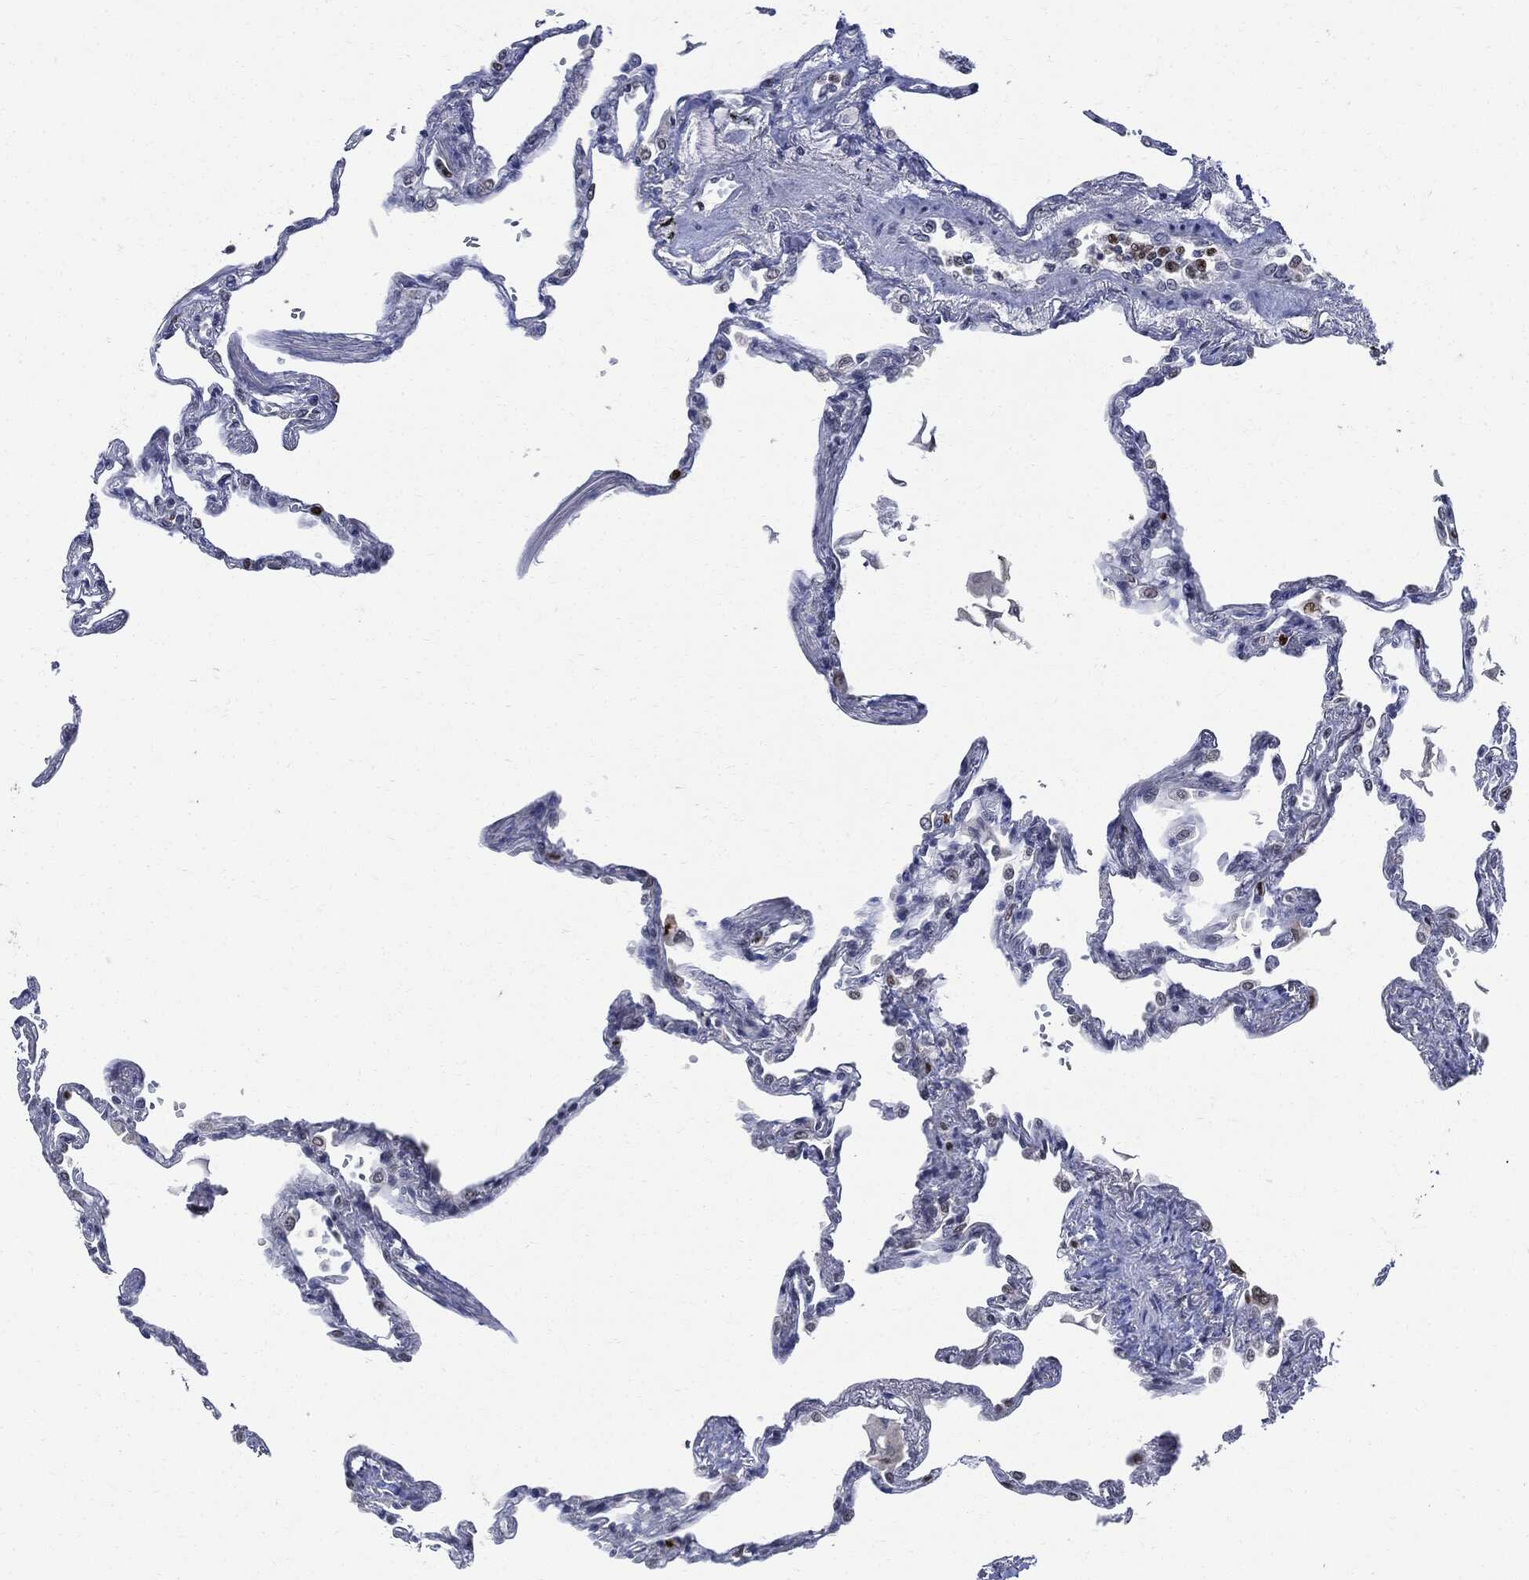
{"staining": {"intensity": "negative", "quantity": "none", "location": "none"}, "tissue": "lung", "cell_type": "Alveolar cells", "image_type": "normal", "snomed": [{"axis": "morphology", "description": "Normal tissue, NOS"}, {"axis": "topography", "description": "Lung"}], "caption": "Immunohistochemistry (IHC) histopathology image of benign lung: lung stained with DAB (3,3'-diaminobenzidine) exhibits no significant protein positivity in alveolar cells. (Brightfield microscopy of DAB (3,3'-diaminobenzidine) IHC at high magnification).", "gene": "PCNA", "patient": {"sex": "male", "age": 78}}